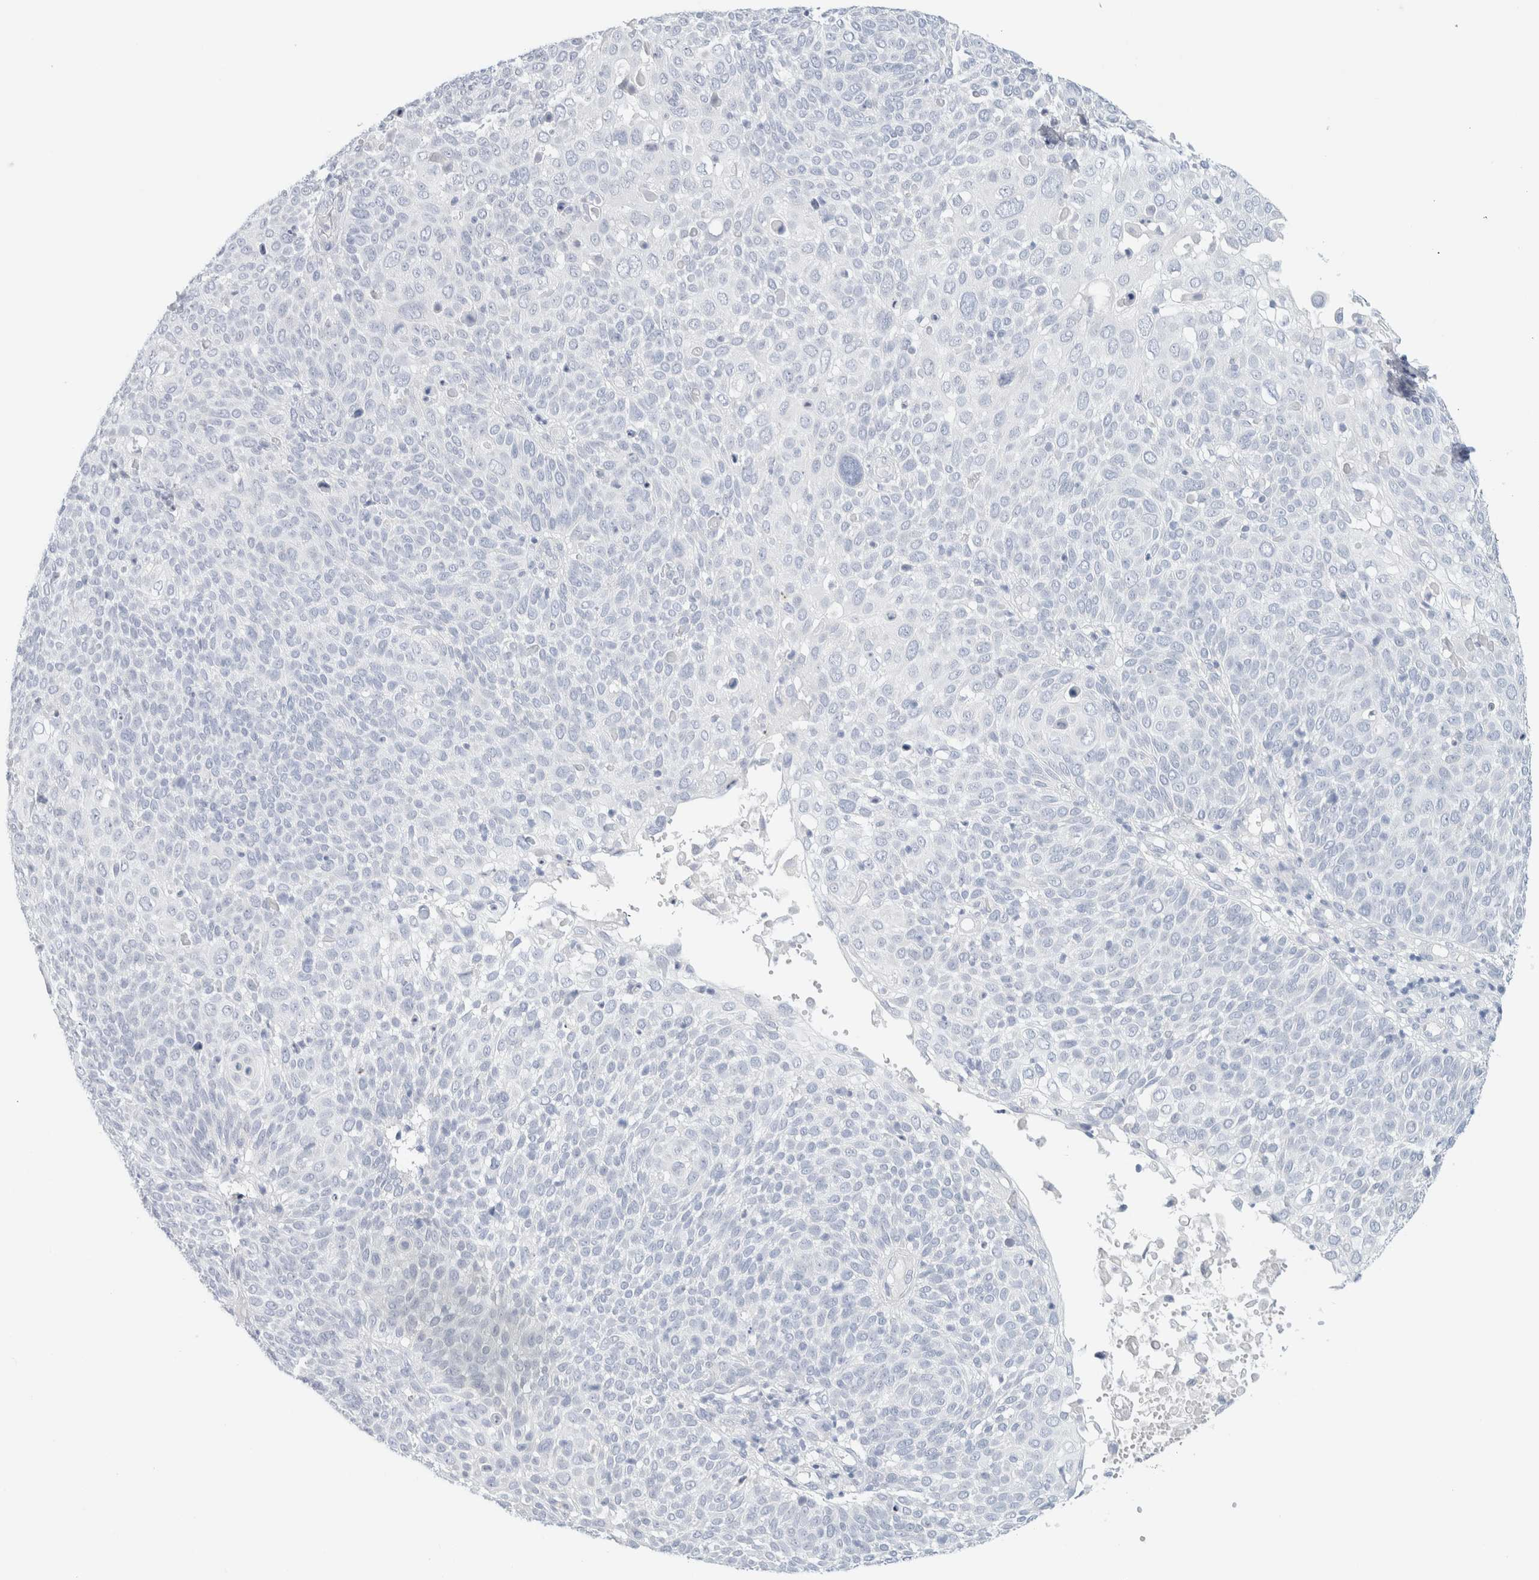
{"staining": {"intensity": "negative", "quantity": "none", "location": "none"}, "tissue": "cervical cancer", "cell_type": "Tumor cells", "image_type": "cancer", "snomed": [{"axis": "morphology", "description": "Squamous cell carcinoma, NOS"}, {"axis": "topography", "description": "Cervix"}], "caption": "This histopathology image is of cervical cancer (squamous cell carcinoma) stained with IHC to label a protein in brown with the nuclei are counter-stained blue. There is no positivity in tumor cells.", "gene": "HEXD", "patient": {"sex": "female", "age": 74}}